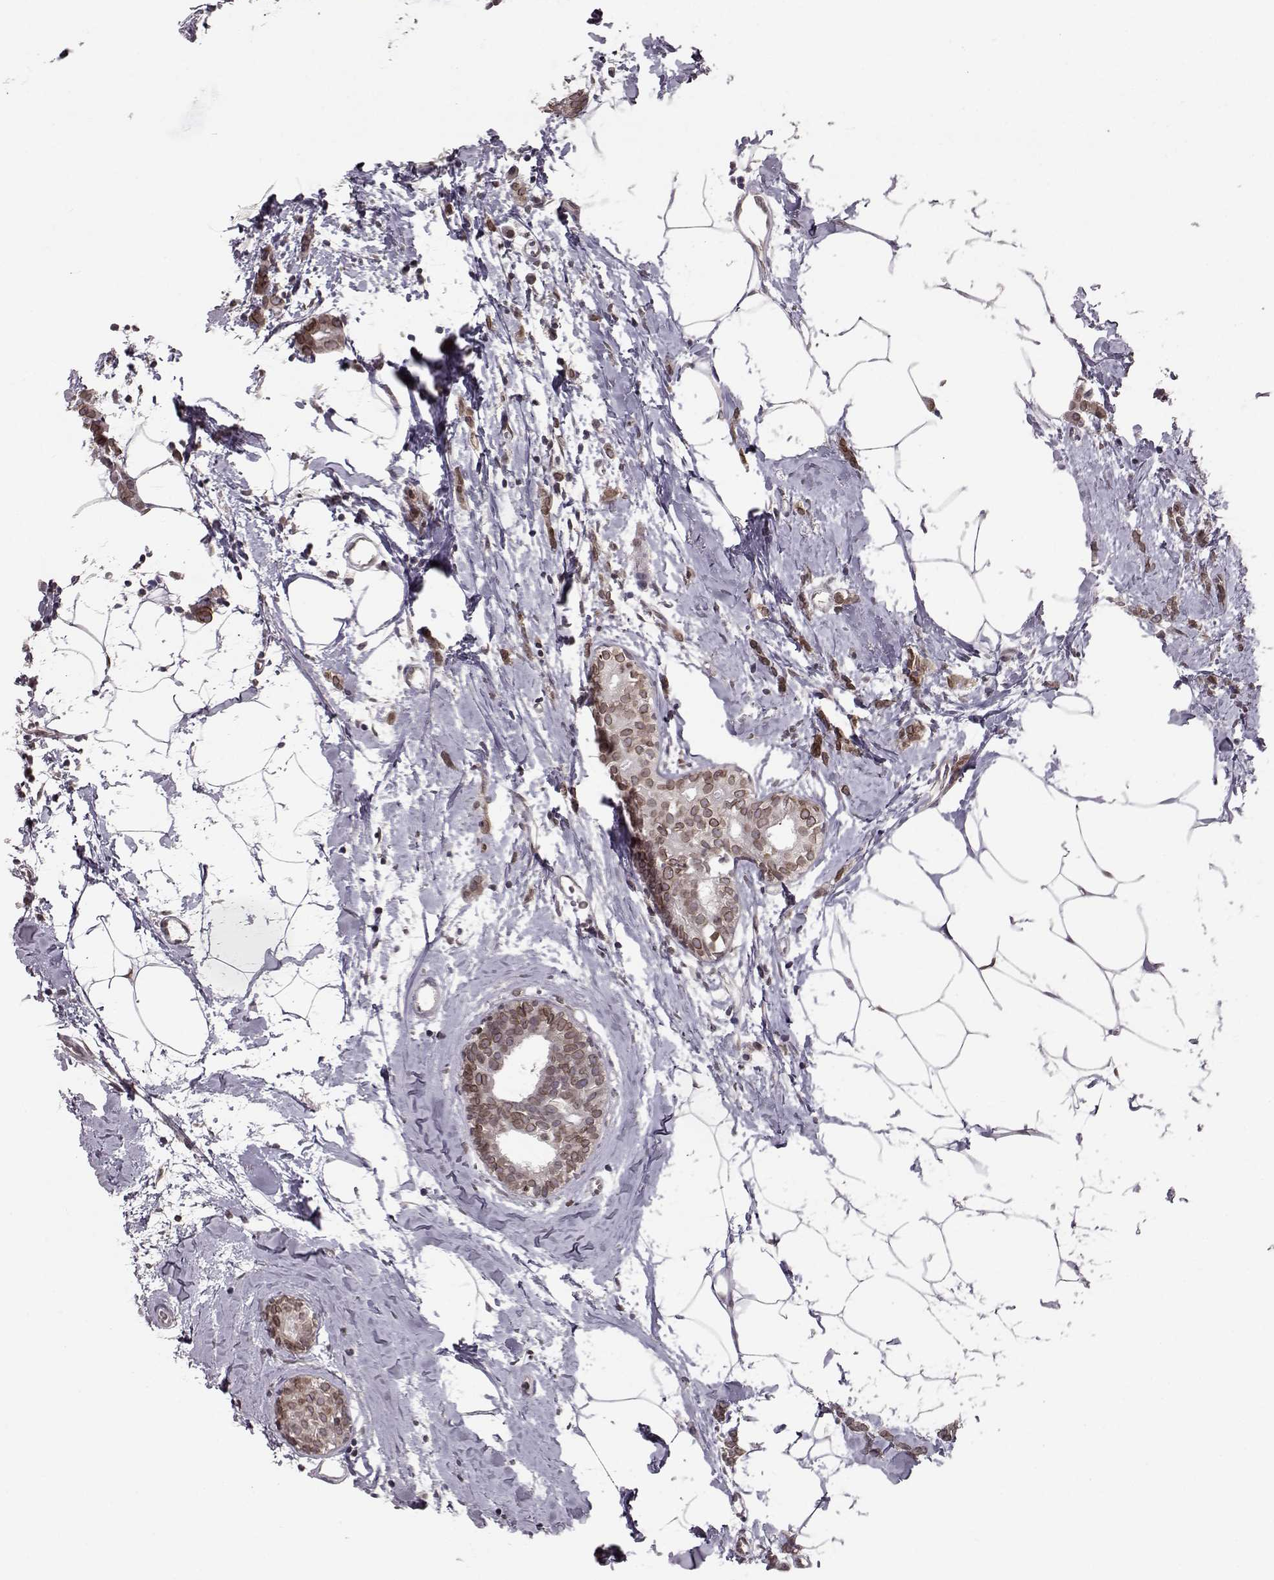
{"staining": {"intensity": "weak", "quantity": ">75%", "location": "cytoplasmic/membranous,nuclear"}, "tissue": "breast cancer", "cell_type": "Tumor cells", "image_type": "cancer", "snomed": [{"axis": "morphology", "description": "Duct carcinoma"}, {"axis": "topography", "description": "Breast"}], "caption": "Immunohistochemical staining of breast cancer exhibits low levels of weak cytoplasmic/membranous and nuclear protein expression in about >75% of tumor cells.", "gene": "NUP37", "patient": {"sex": "female", "age": 40}}